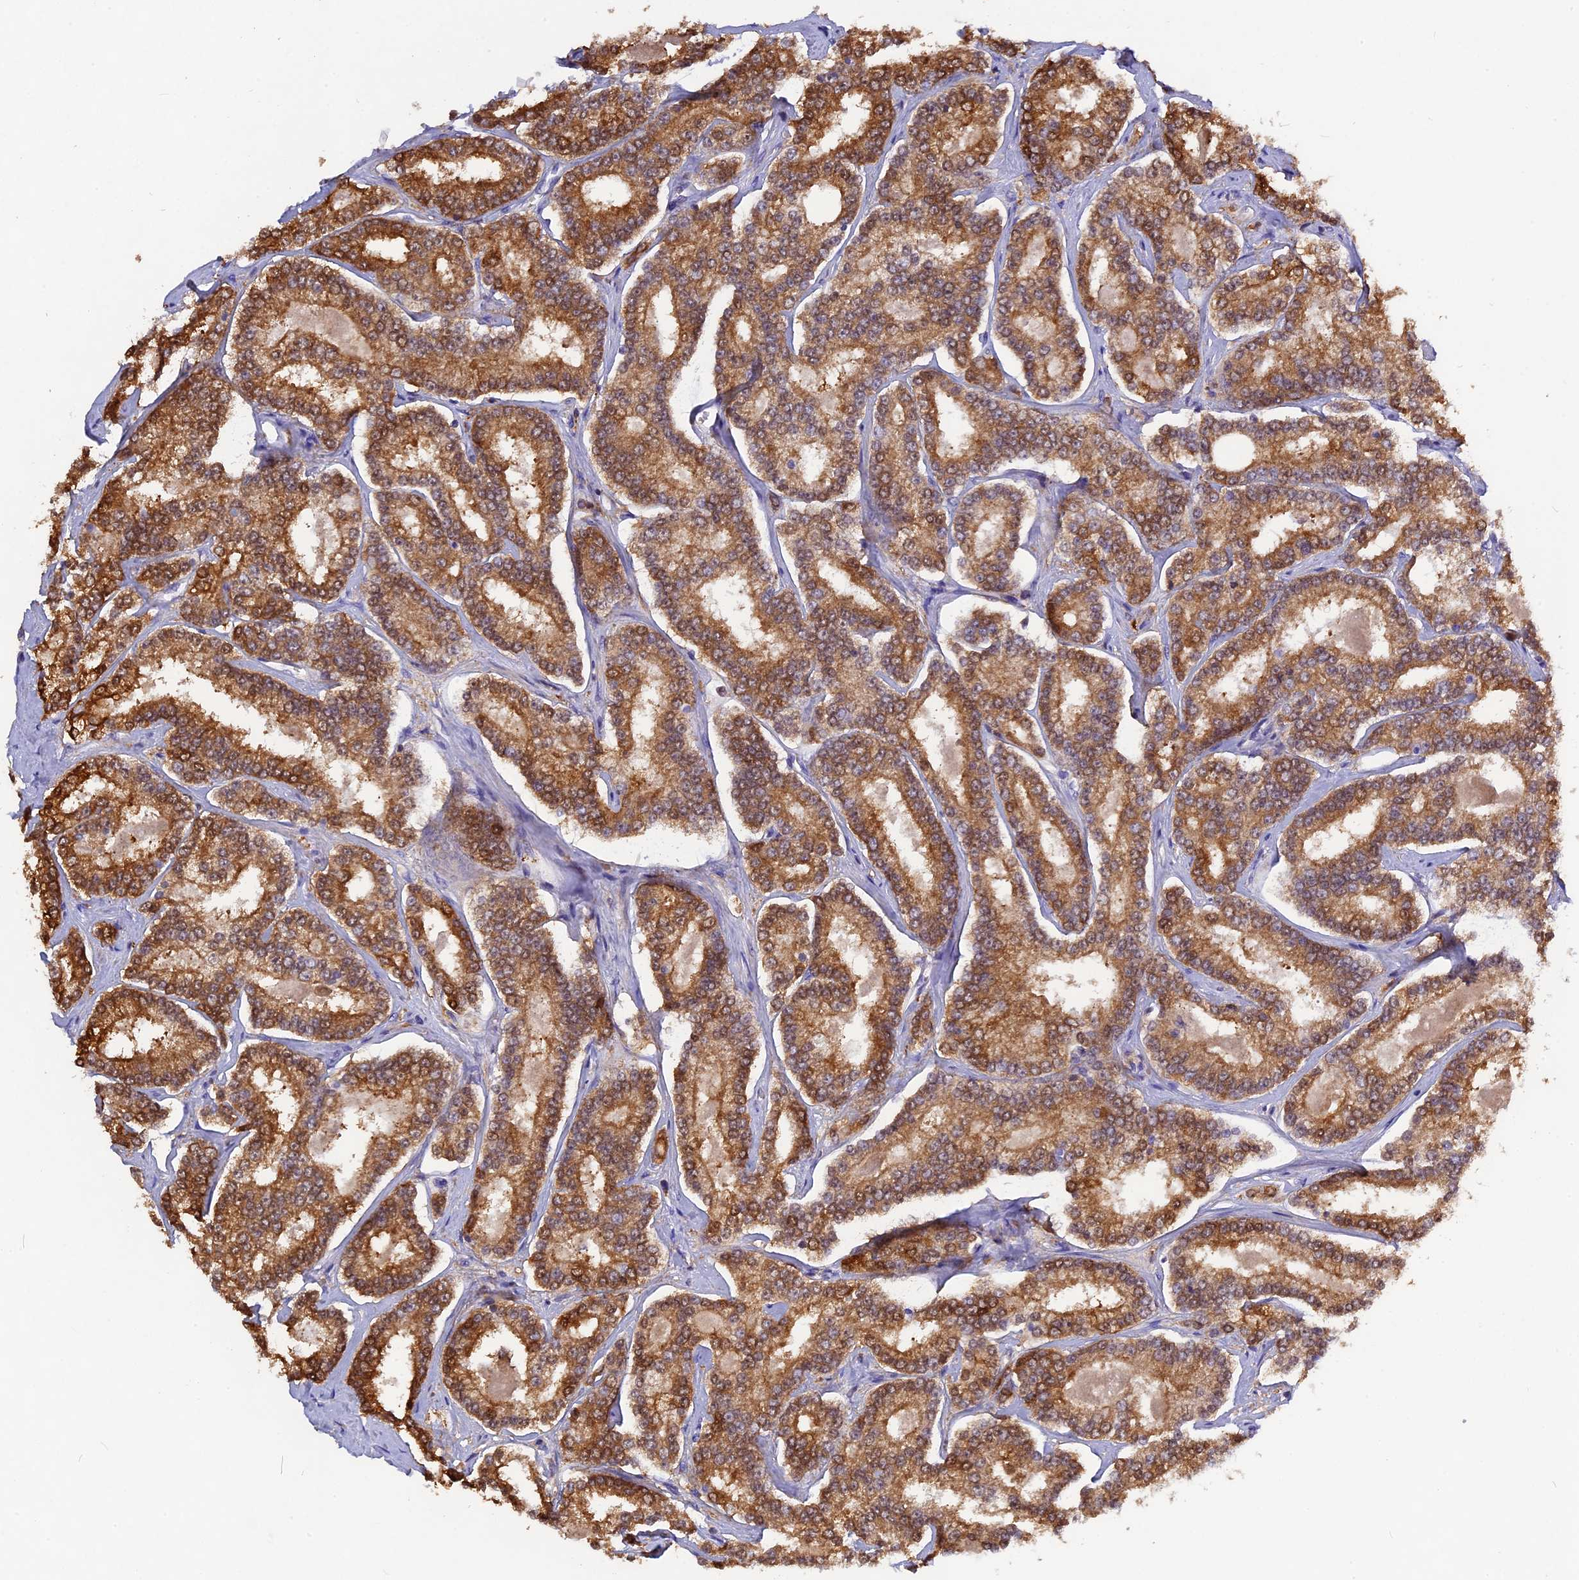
{"staining": {"intensity": "strong", "quantity": ">75%", "location": "cytoplasmic/membranous"}, "tissue": "prostate cancer", "cell_type": "Tumor cells", "image_type": "cancer", "snomed": [{"axis": "morphology", "description": "Normal tissue, NOS"}, {"axis": "morphology", "description": "Adenocarcinoma, High grade"}, {"axis": "topography", "description": "Prostate"}], "caption": "Immunohistochemistry (IHC) of human prostate cancer displays high levels of strong cytoplasmic/membranous expression in about >75% of tumor cells. (DAB (3,3'-diaminobenzidine) = brown stain, brightfield microscopy at high magnification).", "gene": "MYO9B", "patient": {"sex": "male", "age": 83}}